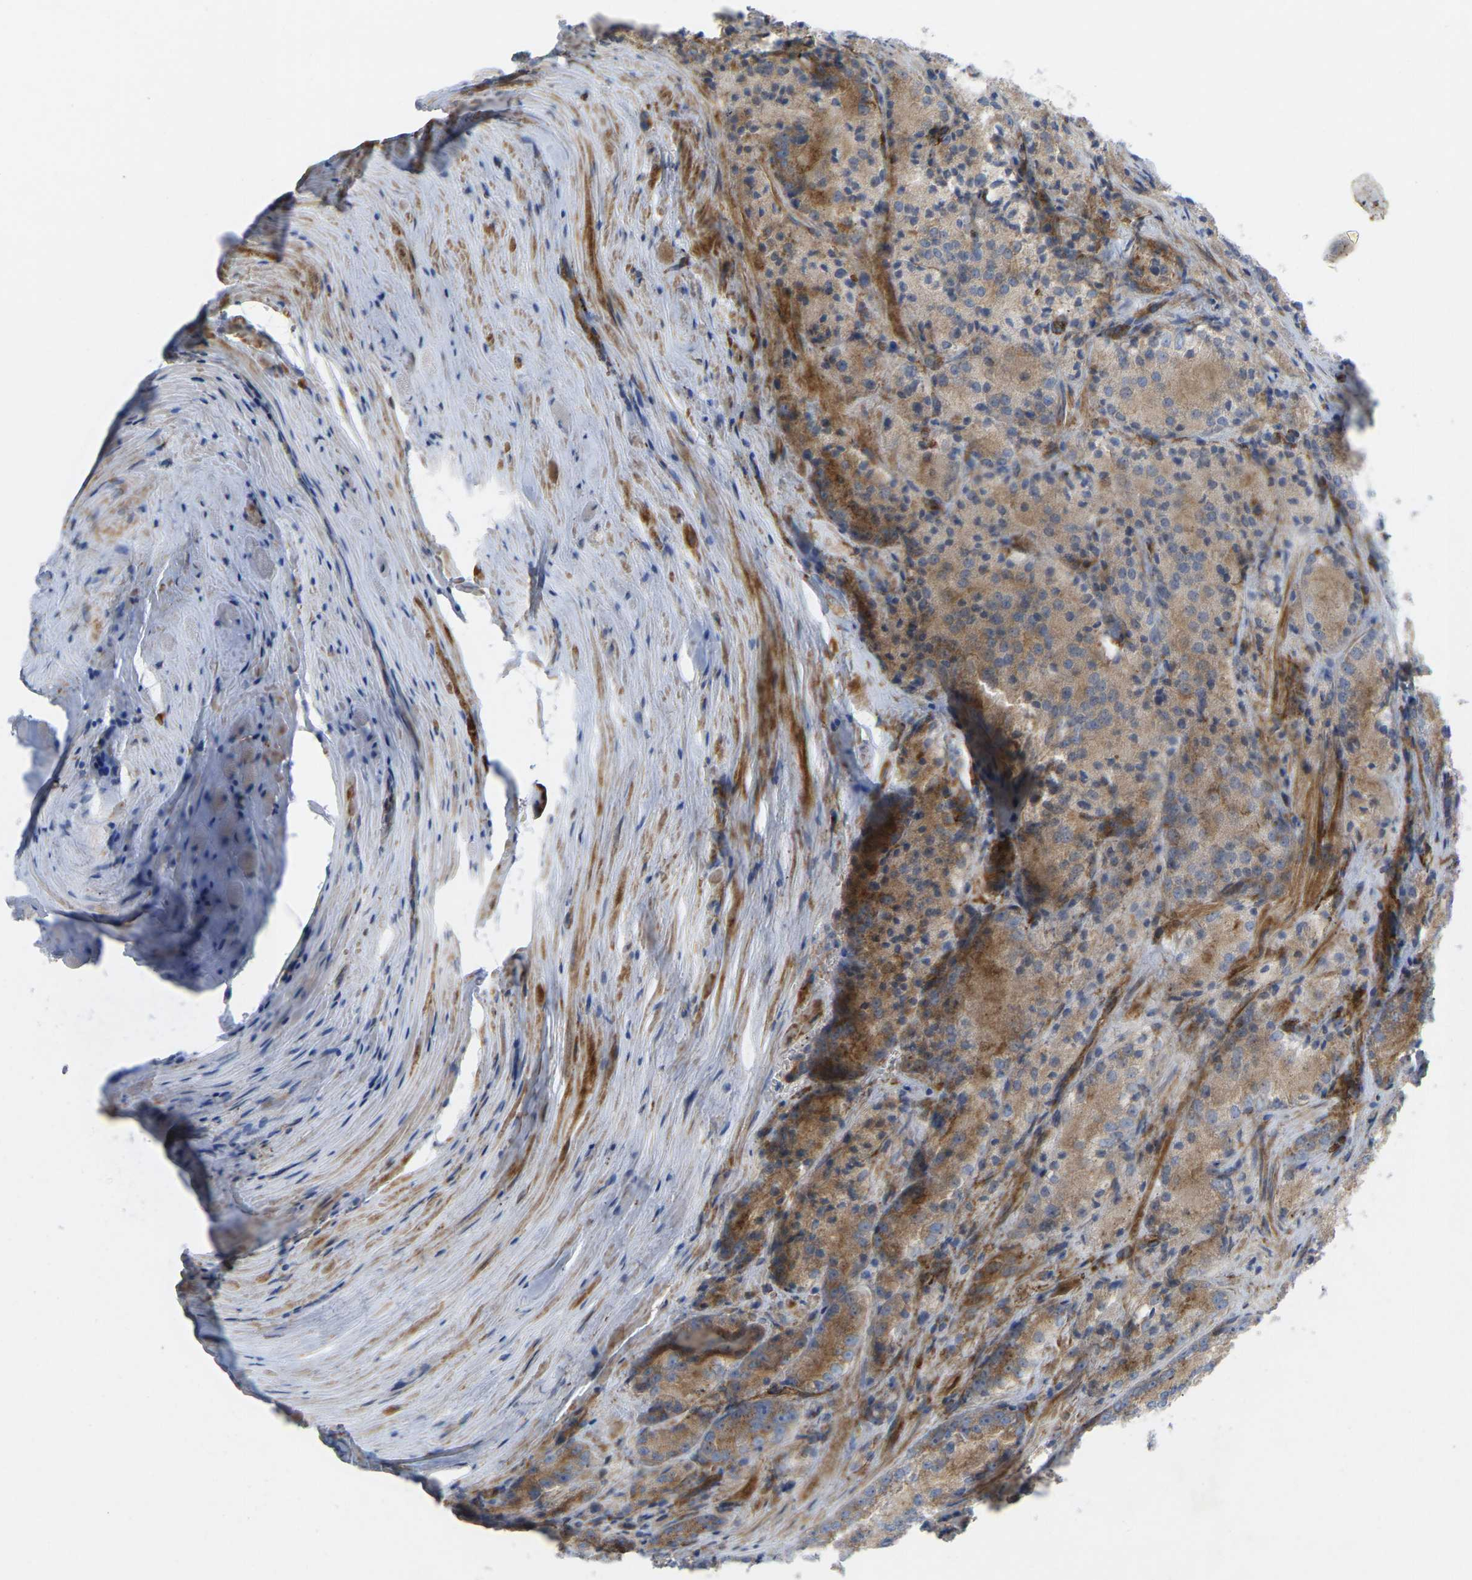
{"staining": {"intensity": "moderate", "quantity": ">75%", "location": "cytoplasmic/membranous"}, "tissue": "prostate cancer", "cell_type": "Tumor cells", "image_type": "cancer", "snomed": [{"axis": "morphology", "description": "Adenocarcinoma, Low grade"}, {"axis": "topography", "description": "Prostate"}], "caption": "A brown stain shows moderate cytoplasmic/membranous expression of a protein in prostate cancer (adenocarcinoma (low-grade)) tumor cells.", "gene": "PICALM", "patient": {"sex": "male", "age": 64}}